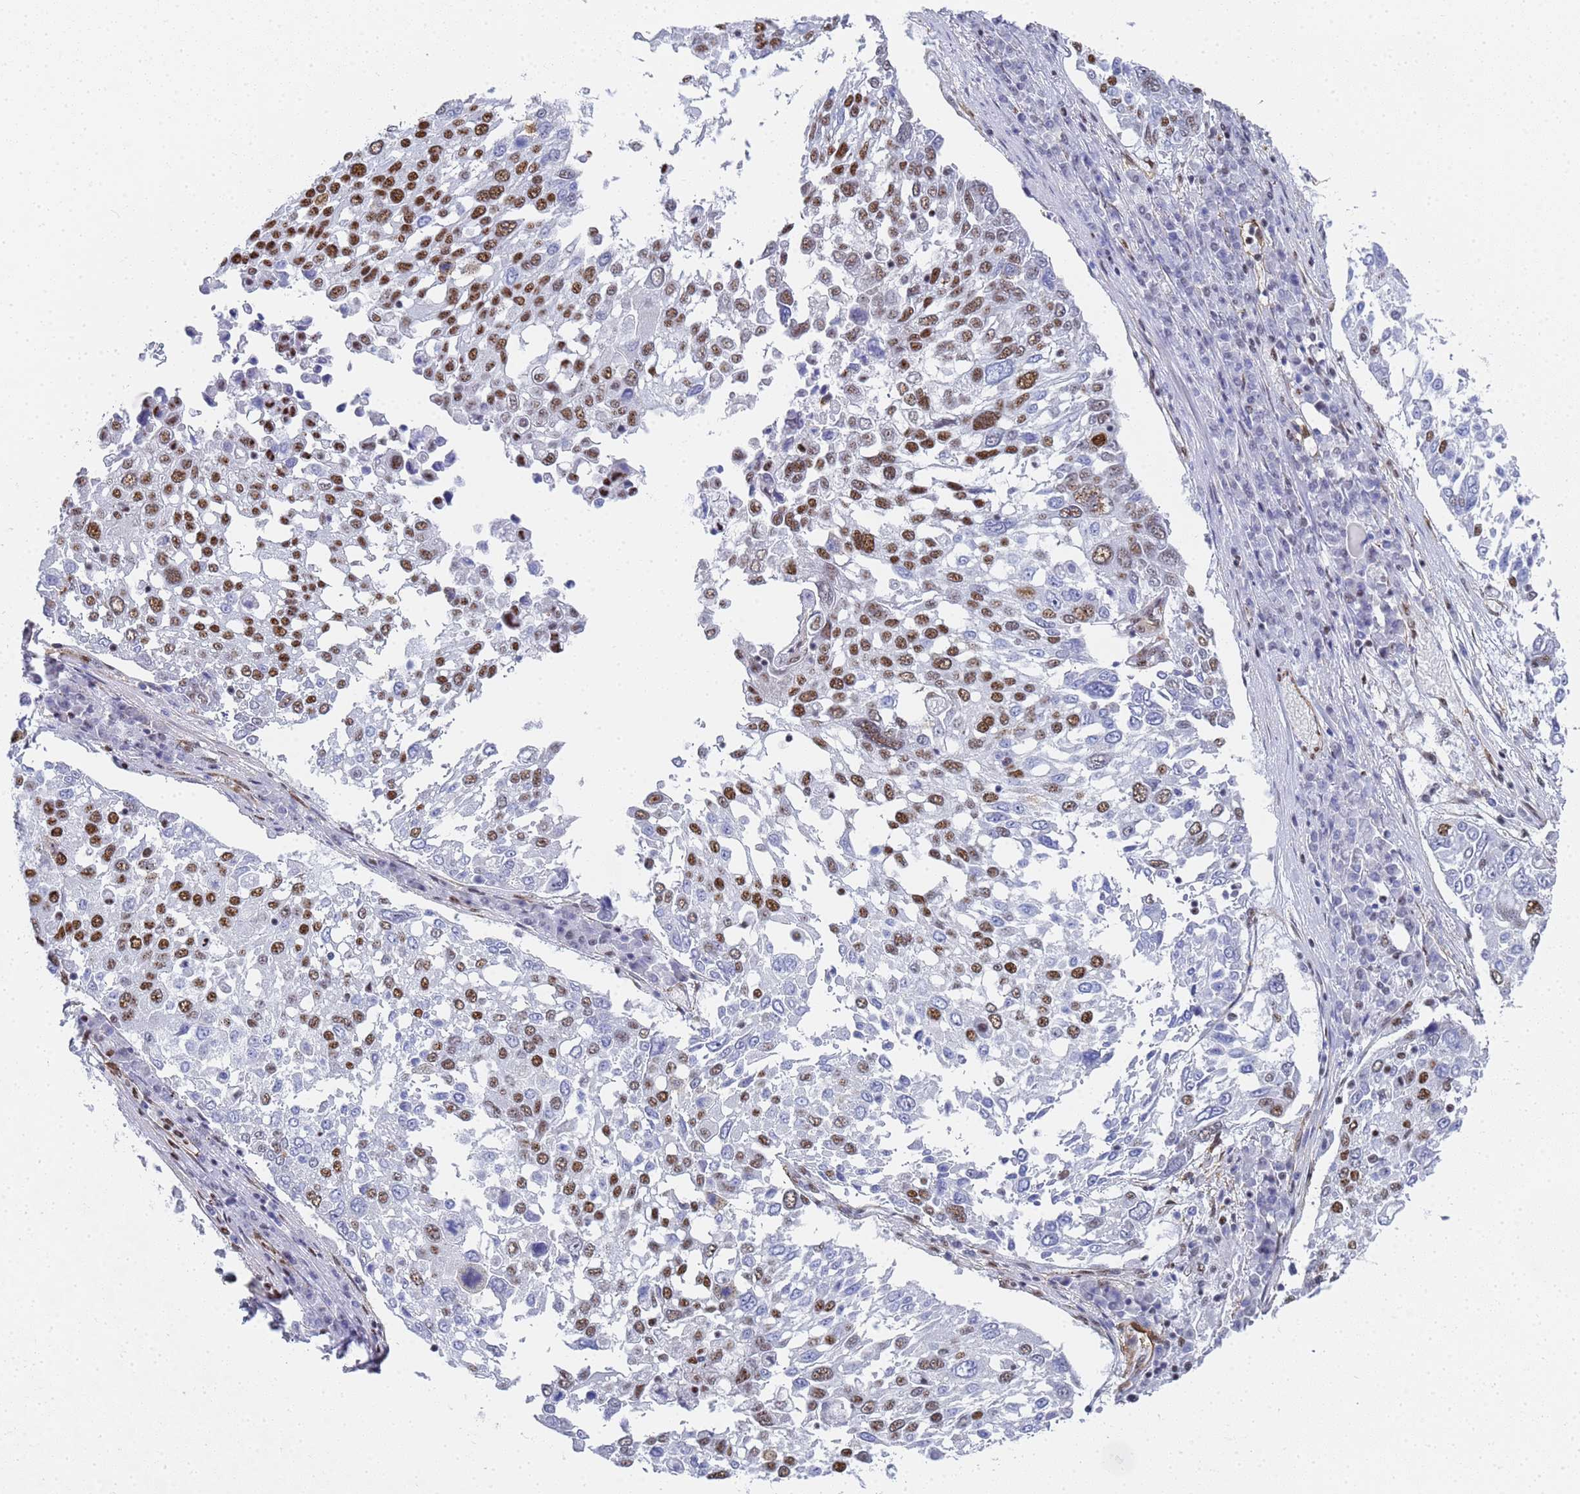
{"staining": {"intensity": "strong", "quantity": "25%-75%", "location": "nuclear"}, "tissue": "lung cancer", "cell_type": "Tumor cells", "image_type": "cancer", "snomed": [{"axis": "morphology", "description": "Squamous cell carcinoma, NOS"}, {"axis": "topography", "description": "Lung"}], "caption": "Tumor cells show high levels of strong nuclear staining in approximately 25%-75% of cells in lung squamous cell carcinoma.", "gene": "PRRT4", "patient": {"sex": "male", "age": 65}}